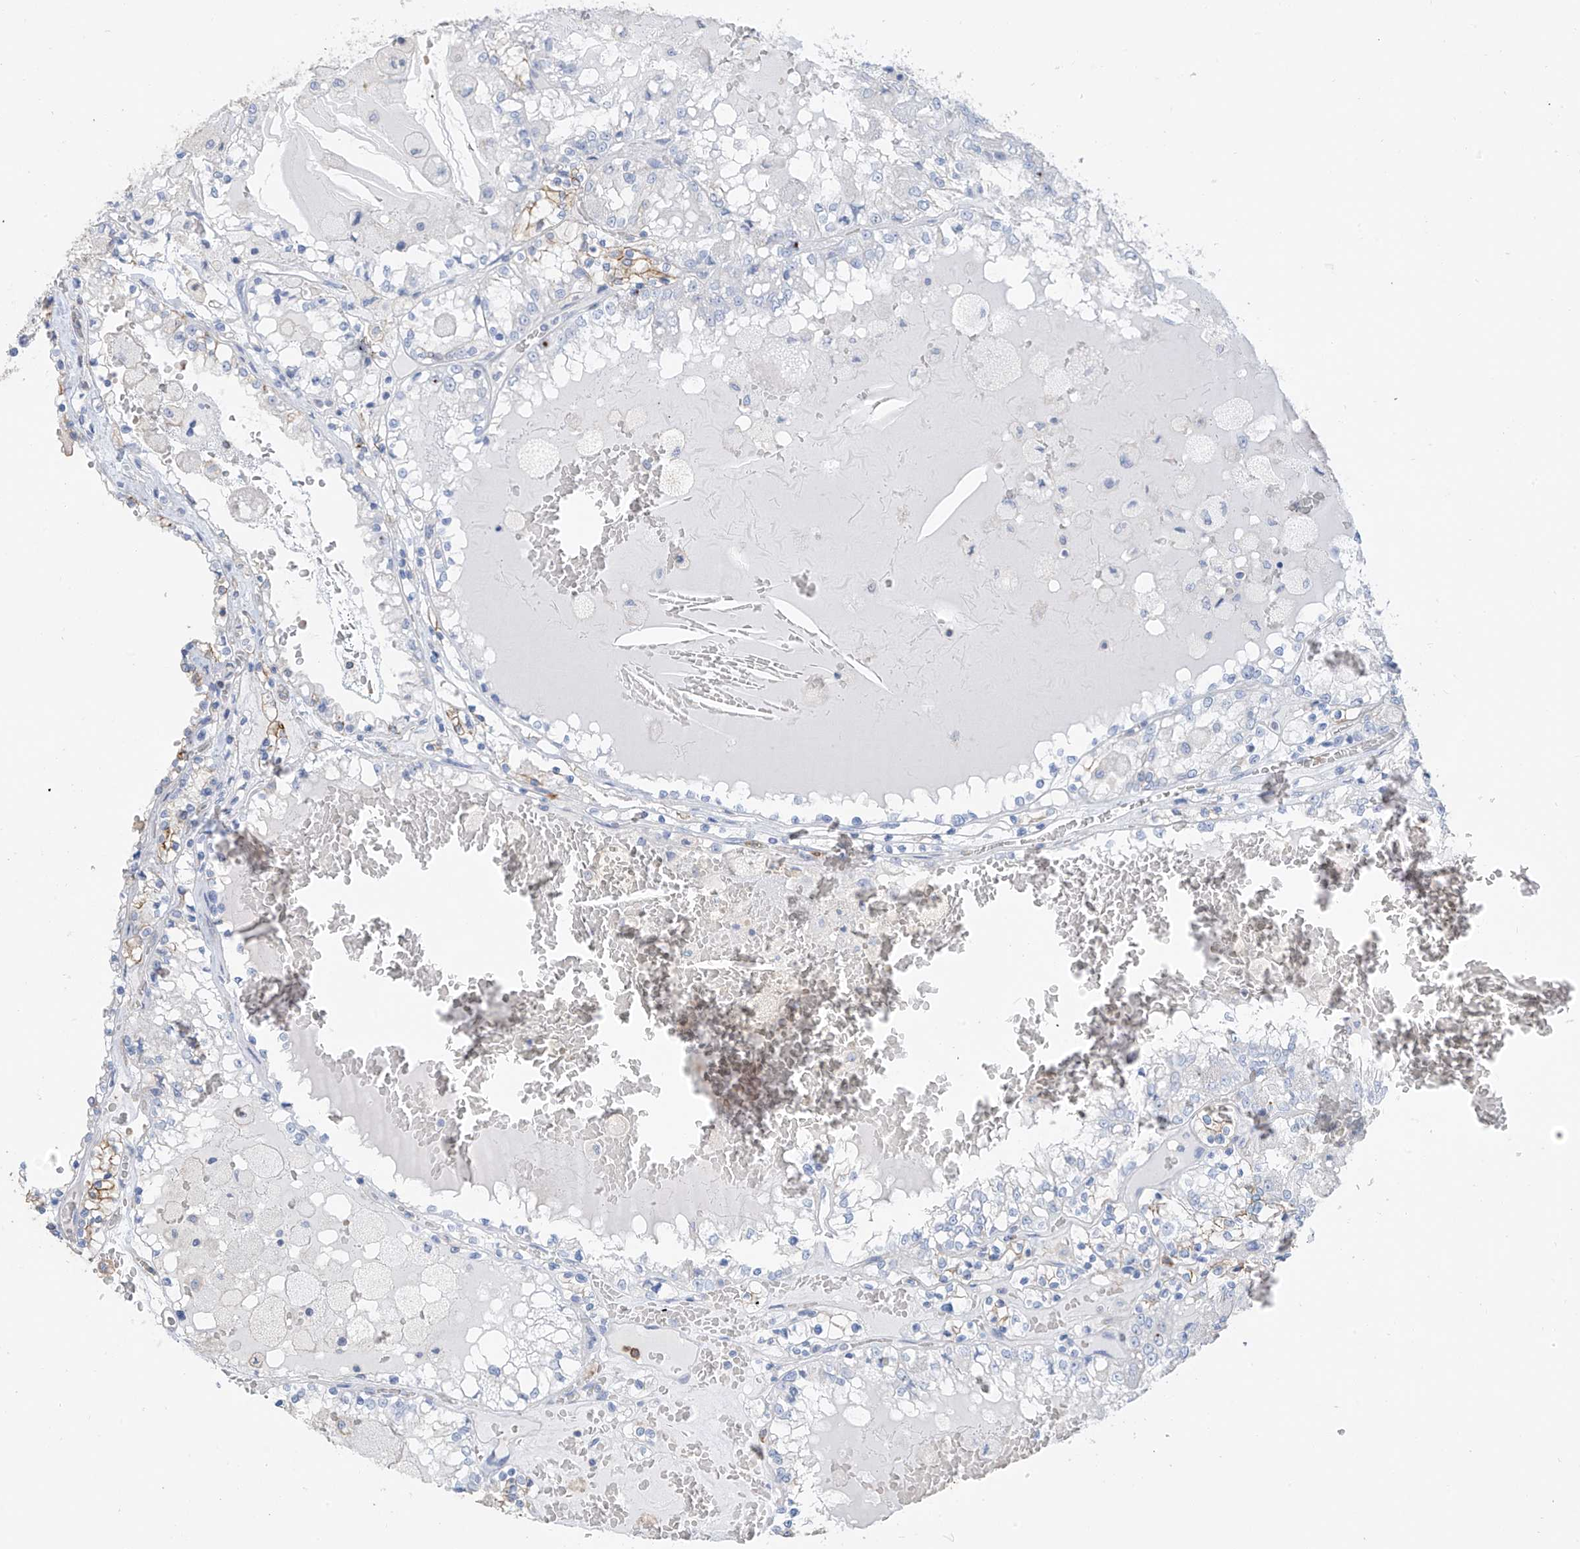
{"staining": {"intensity": "negative", "quantity": "none", "location": "none"}, "tissue": "renal cancer", "cell_type": "Tumor cells", "image_type": "cancer", "snomed": [{"axis": "morphology", "description": "Adenocarcinoma, NOS"}, {"axis": "topography", "description": "Kidney"}], "caption": "Adenocarcinoma (renal) stained for a protein using immunohistochemistry (IHC) displays no staining tumor cells.", "gene": "PAFAH1B3", "patient": {"sex": "female", "age": 56}}